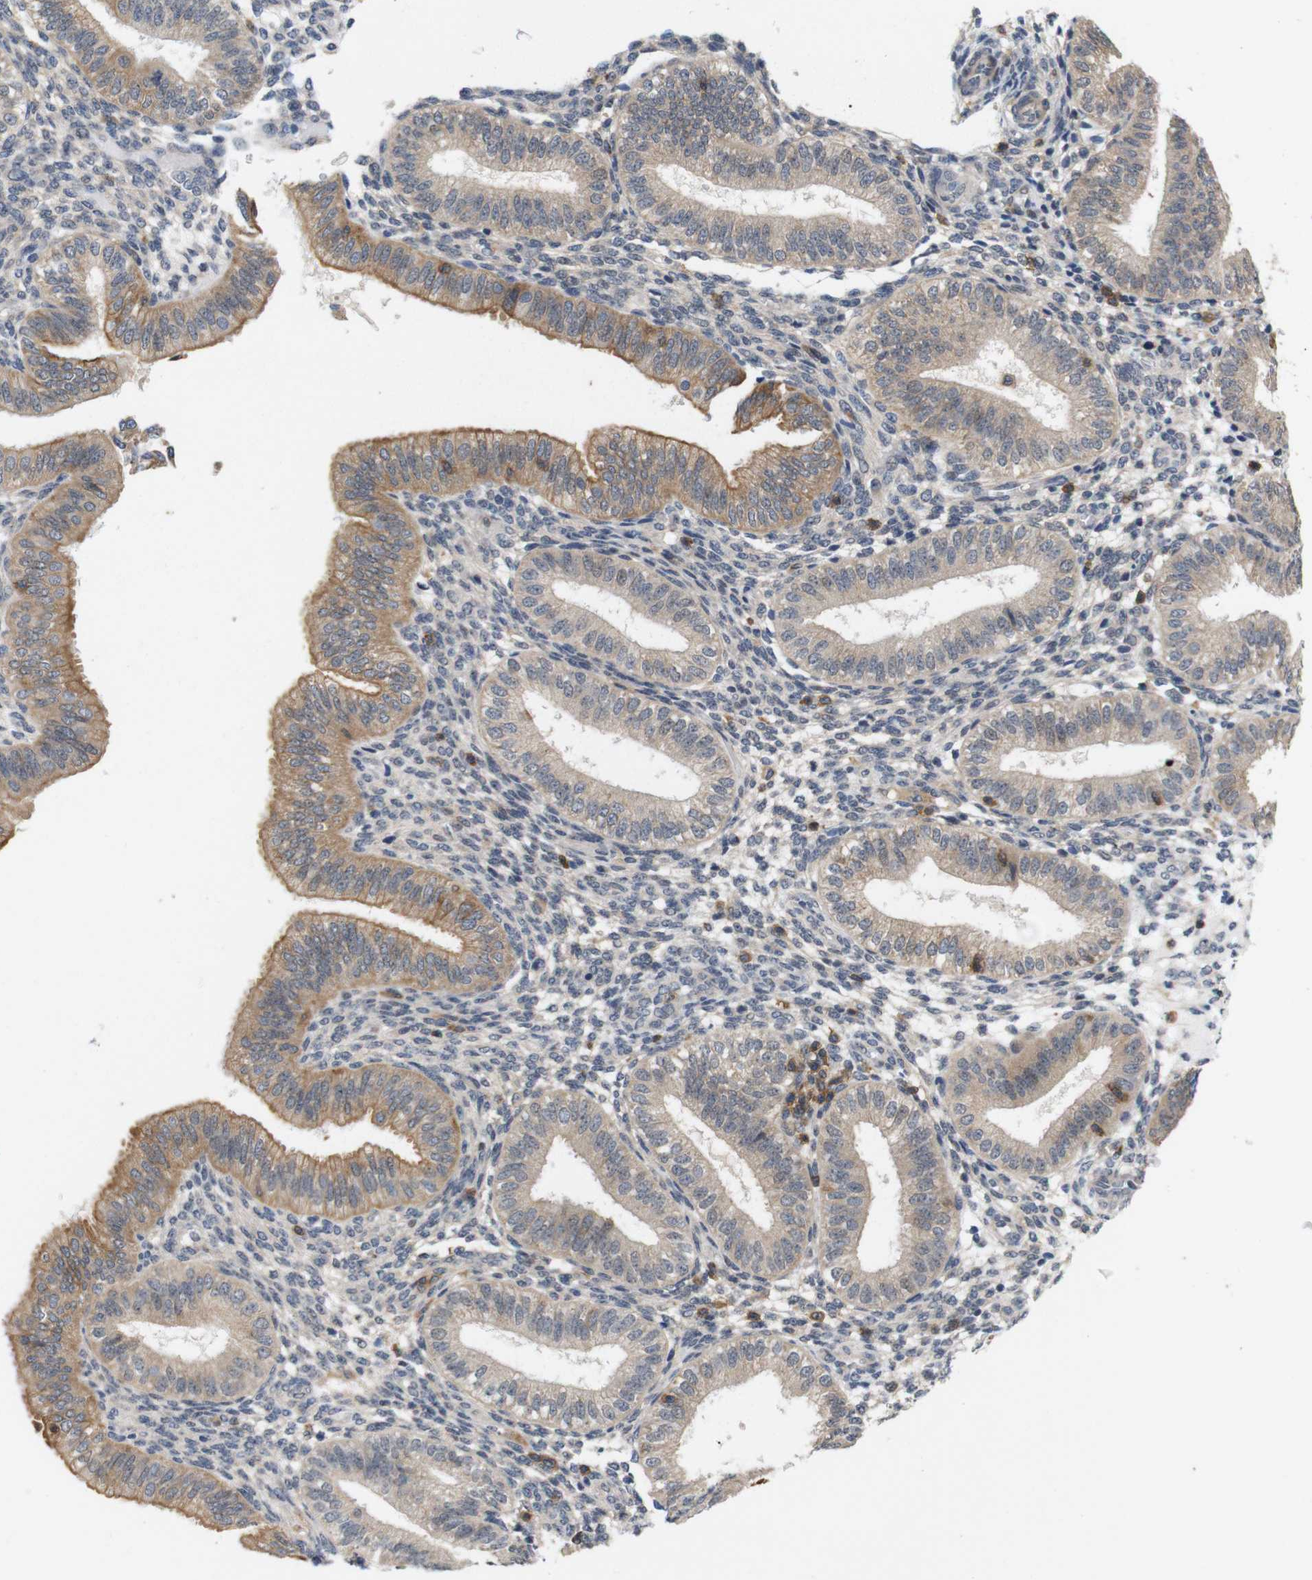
{"staining": {"intensity": "weak", "quantity": "<25%", "location": "cytoplasmic/membranous"}, "tissue": "endometrium", "cell_type": "Cells in endometrial stroma", "image_type": "normal", "snomed": [{"axis": "morphology", "description": "Normal tissue, NOS"}, {"axis": "topography", "description": "Endometrium"}], "caption": "The micrograph exhibits no staining of cells in endometrial stroma in benign endometrium.", "gene": "BRWD3", "patient": {"sex": "female", "age": 39}}